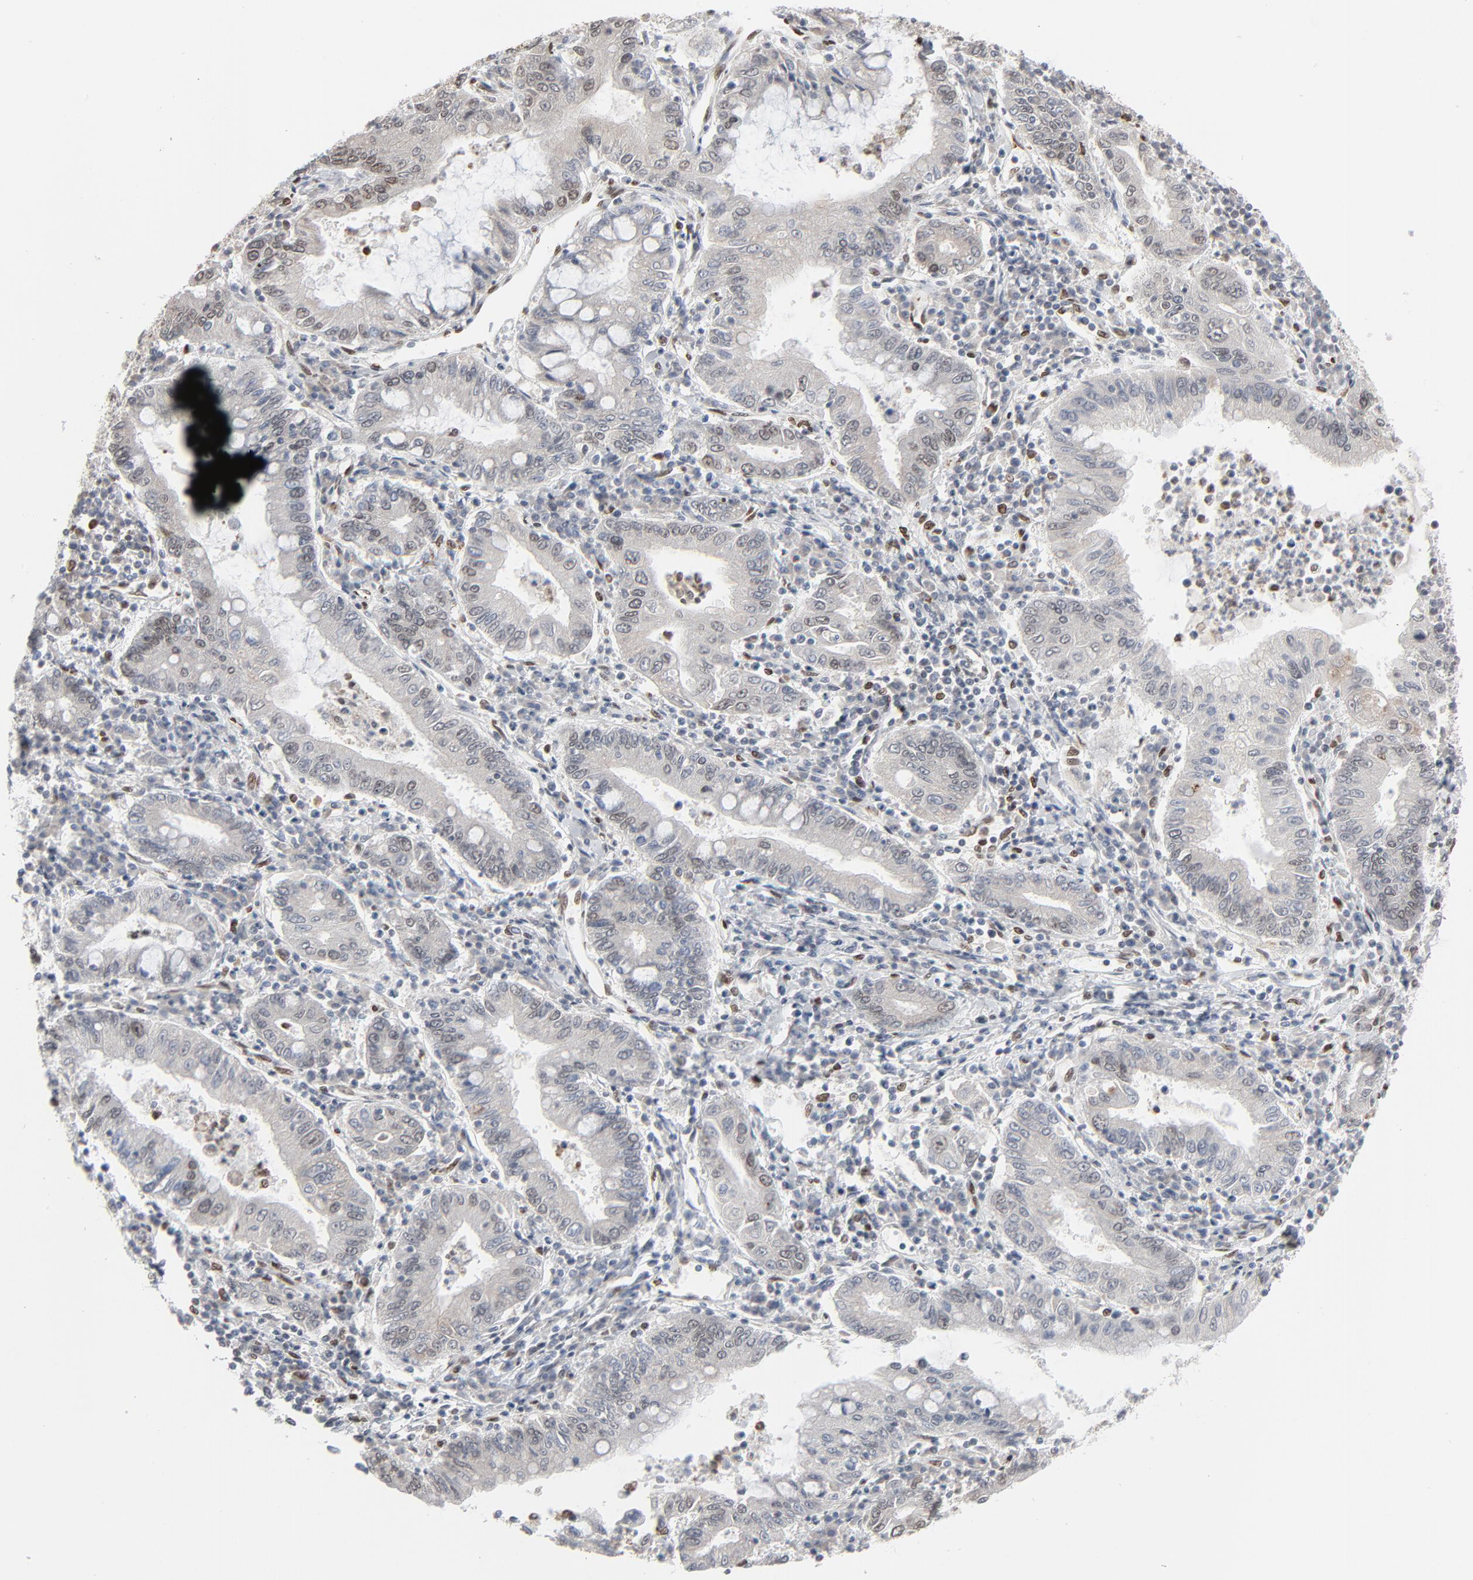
{"staining": {"intensity": "moderate", "quantity": "<25%", "location": "nuclear"}, "tissue": "stomach cancer", "cell_type": "Tumor cells", "image_type": "cancer", "snomed": [{"axis": "morphology", "description": "Normal tissue, NOS"}, {"axis": "morphology", "description": "Adenocarcinoma, NOS"}, {"axis": "topography", "description": "Esophagus"}, {"axis": "topography", "description": "Stomach, upper"}, {"axis": "topography", "description": "Peripheral nerve tissue"}], "caption": "The micrograph shows immunohistochemical staining of stomach cancer (adenocarcinoma). There is moderate nuclear staining is appreciated in about <25% of tumor cells.", "gene": "CUX1", "patient": {"sex": "male", "age": 62}}